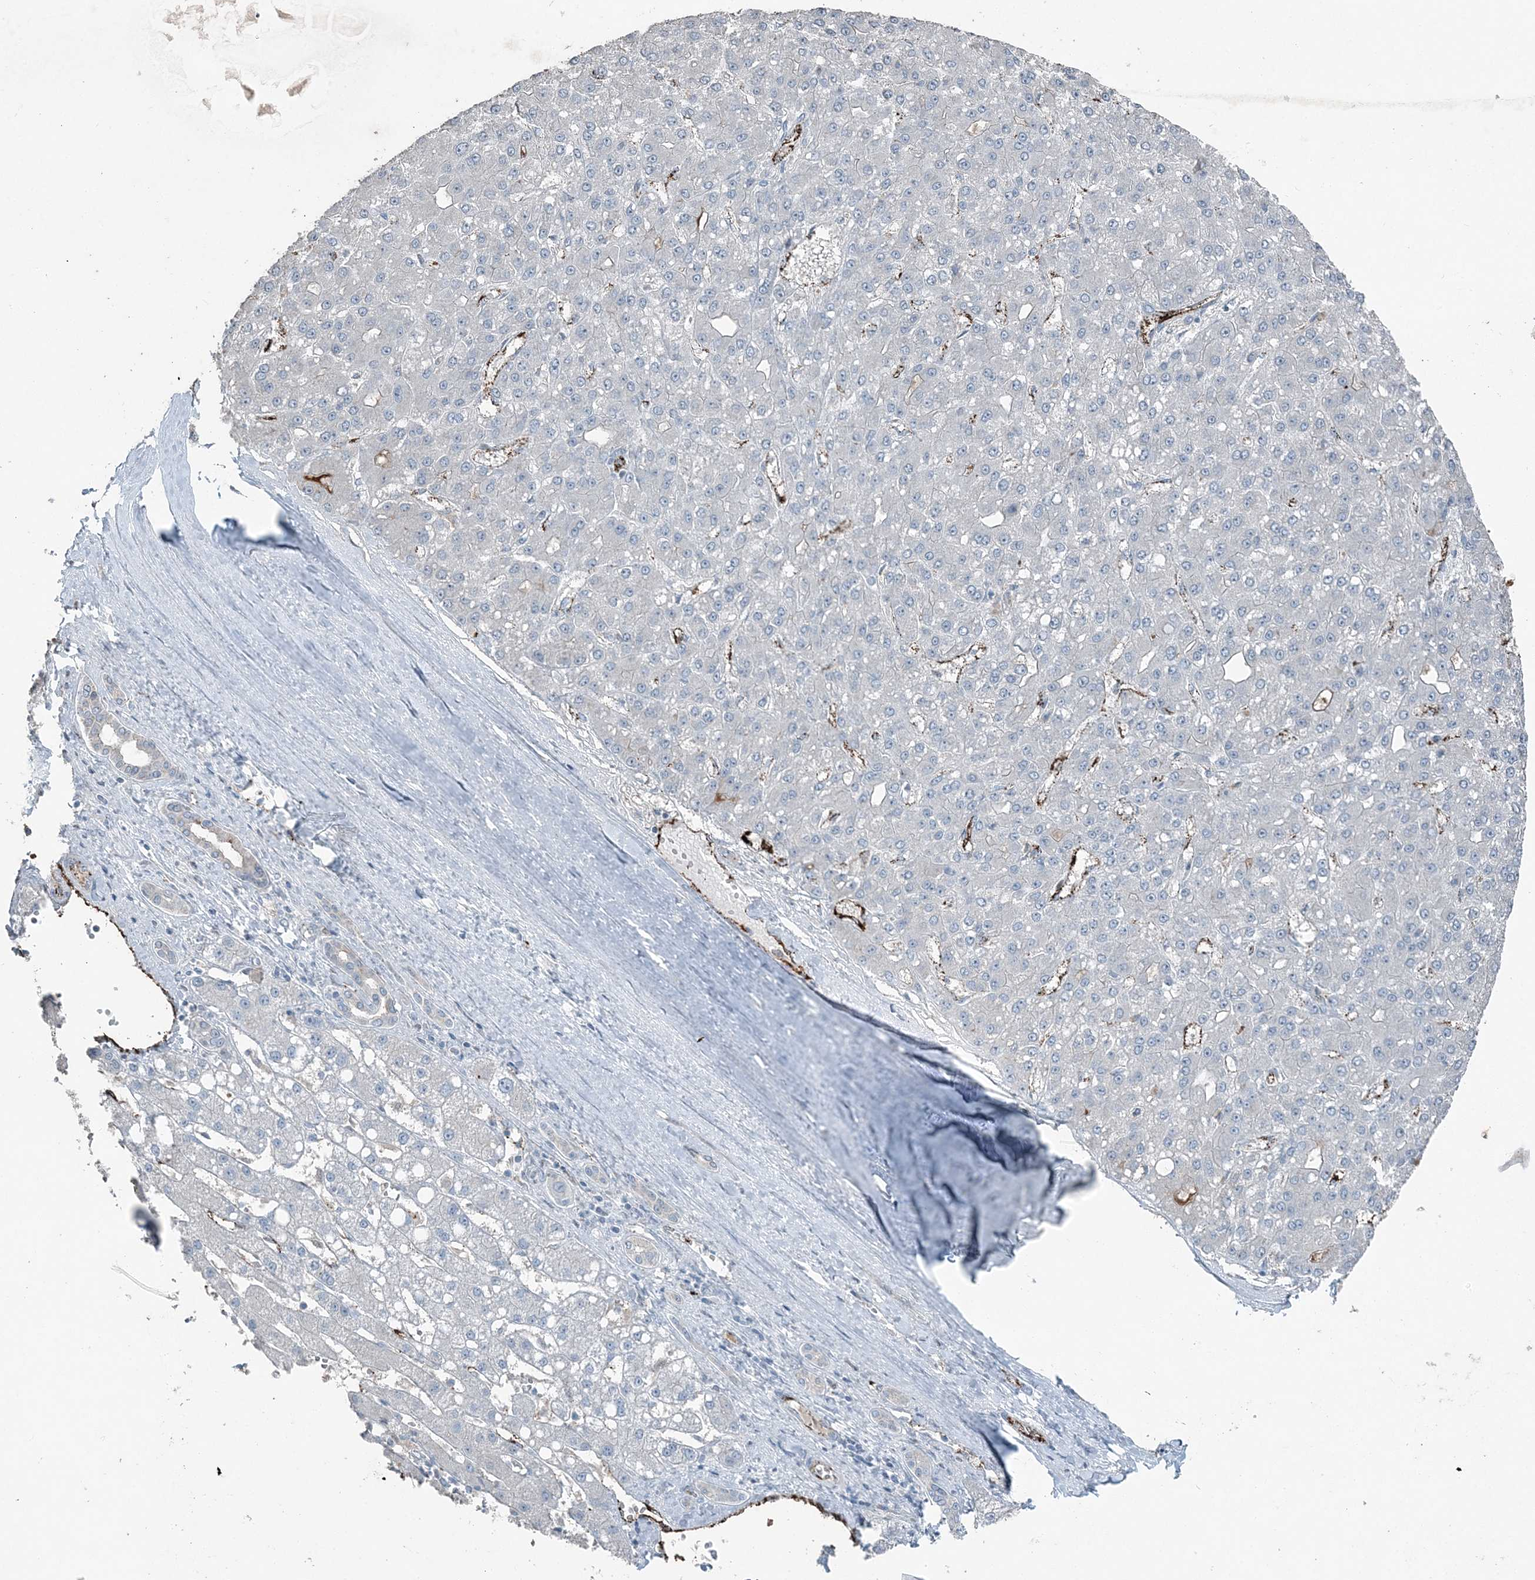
{"staining": {"intensity": "negative", "quantity": "none", "location": "none"}, "tissue": "liver cancer", "cell_type": "Tumor cells", "image_type": "cancer", "snomed": [{"axis": "morphology", "description": "Carcinoma, Hepatocellular, NOS"}, {"axis": "topography", "description": "Liver"}], "caption": "An immunohistochemistry (IHC) image of liver cancer is shown. There is no staining in tumor cells of liver cancer.", "gene": "ELOVL7", "patient": {"sex": "male", "age": 67}}